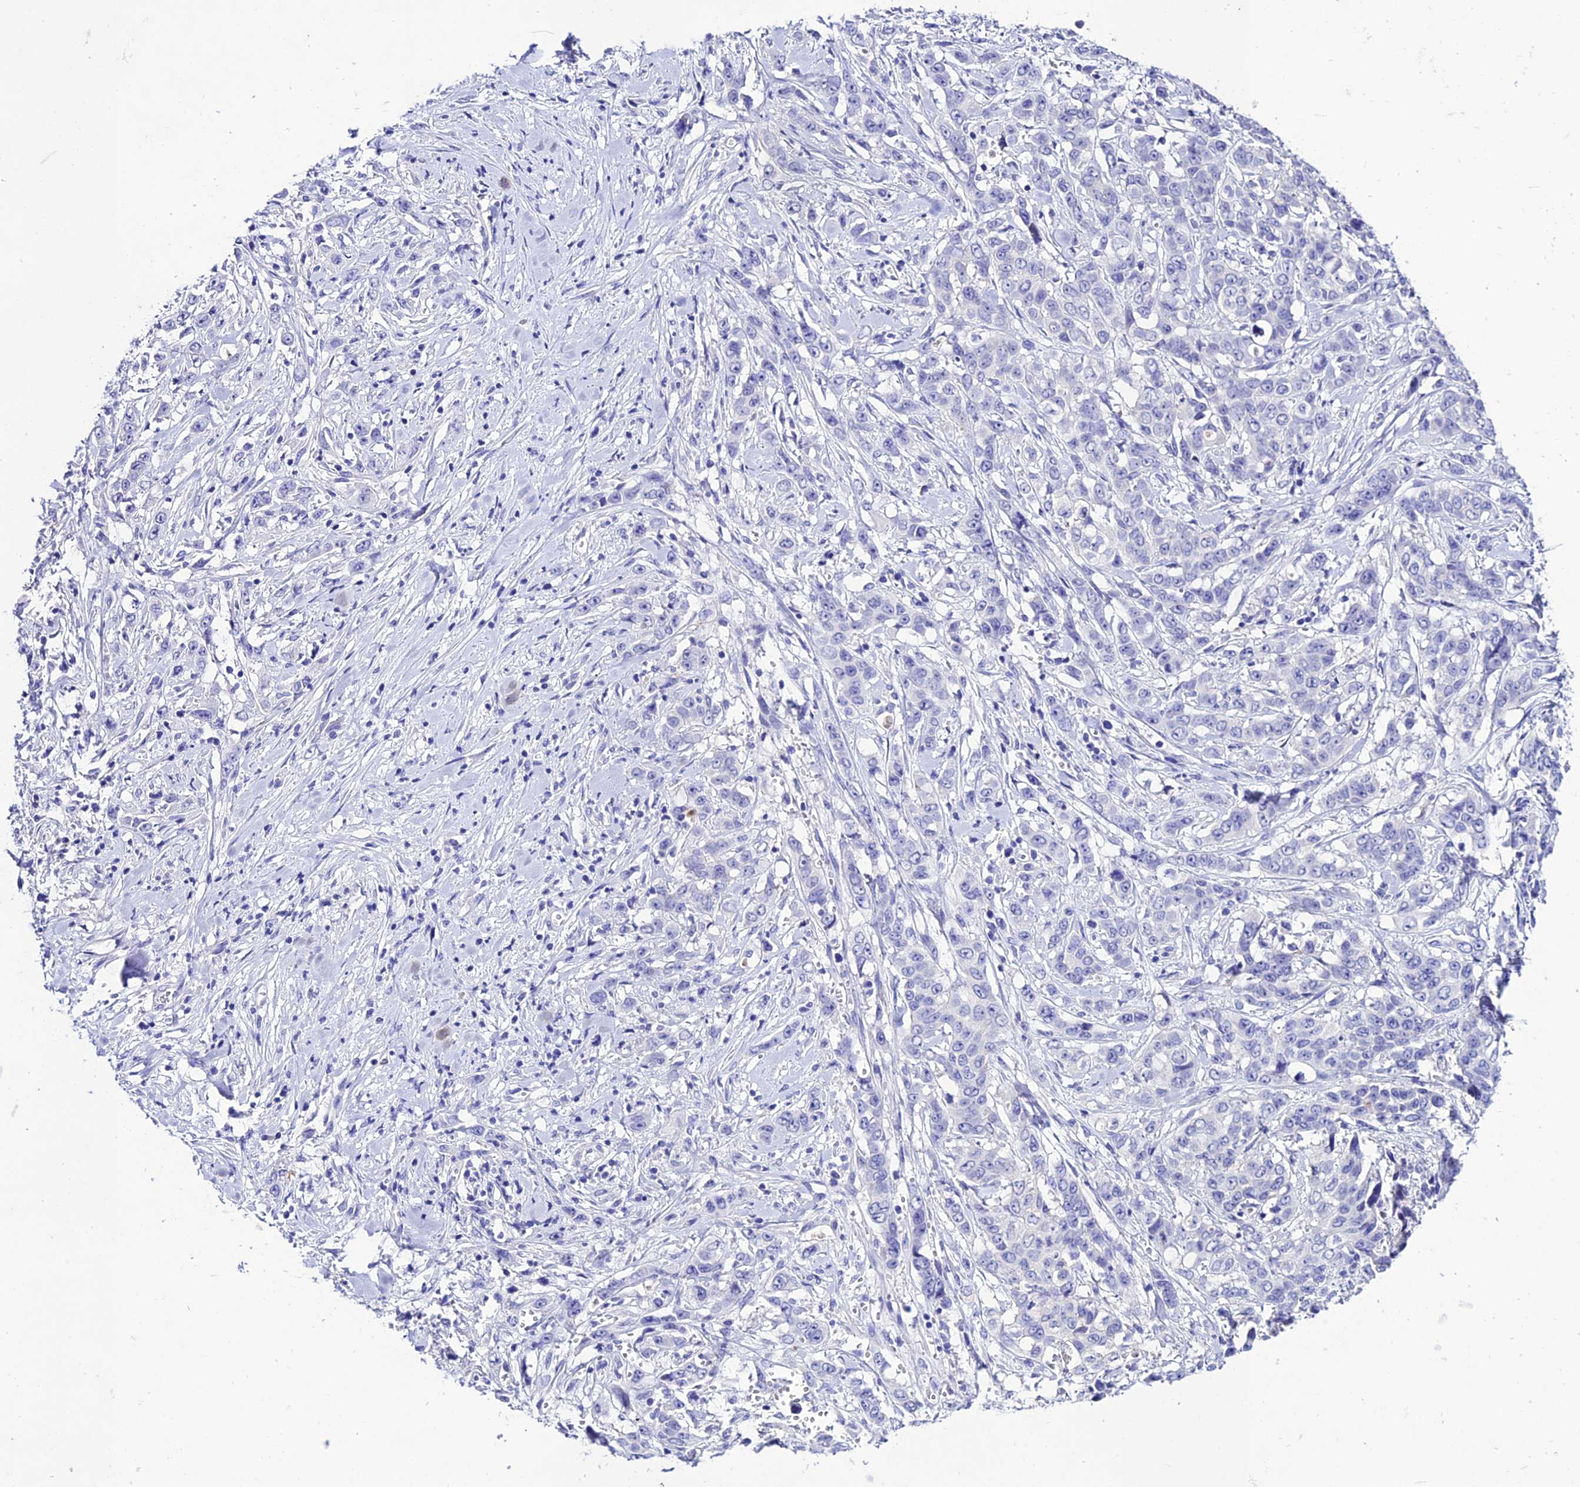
{"staining": {"intensity": "negative", "quantity": "none", "location": "none"}, "tissue": "stomach cancer", "cell_type": "Tumor cells", "image_type": "cancer", "snomed": [{"axis": "morphology", "description": "Adenocarcinoma, NOS"}, {"axis": "topography", "description": "Stomach, upper"}], "caption": "Immunohistochemistry photomicrograph of neoplastic tissue: human adenocarcinoma (stomach) stained with DAB displays no significant protein positivity in tumor cells.", "gene": "NLRP6", "patient": {"sex": "male", "age": 62}}